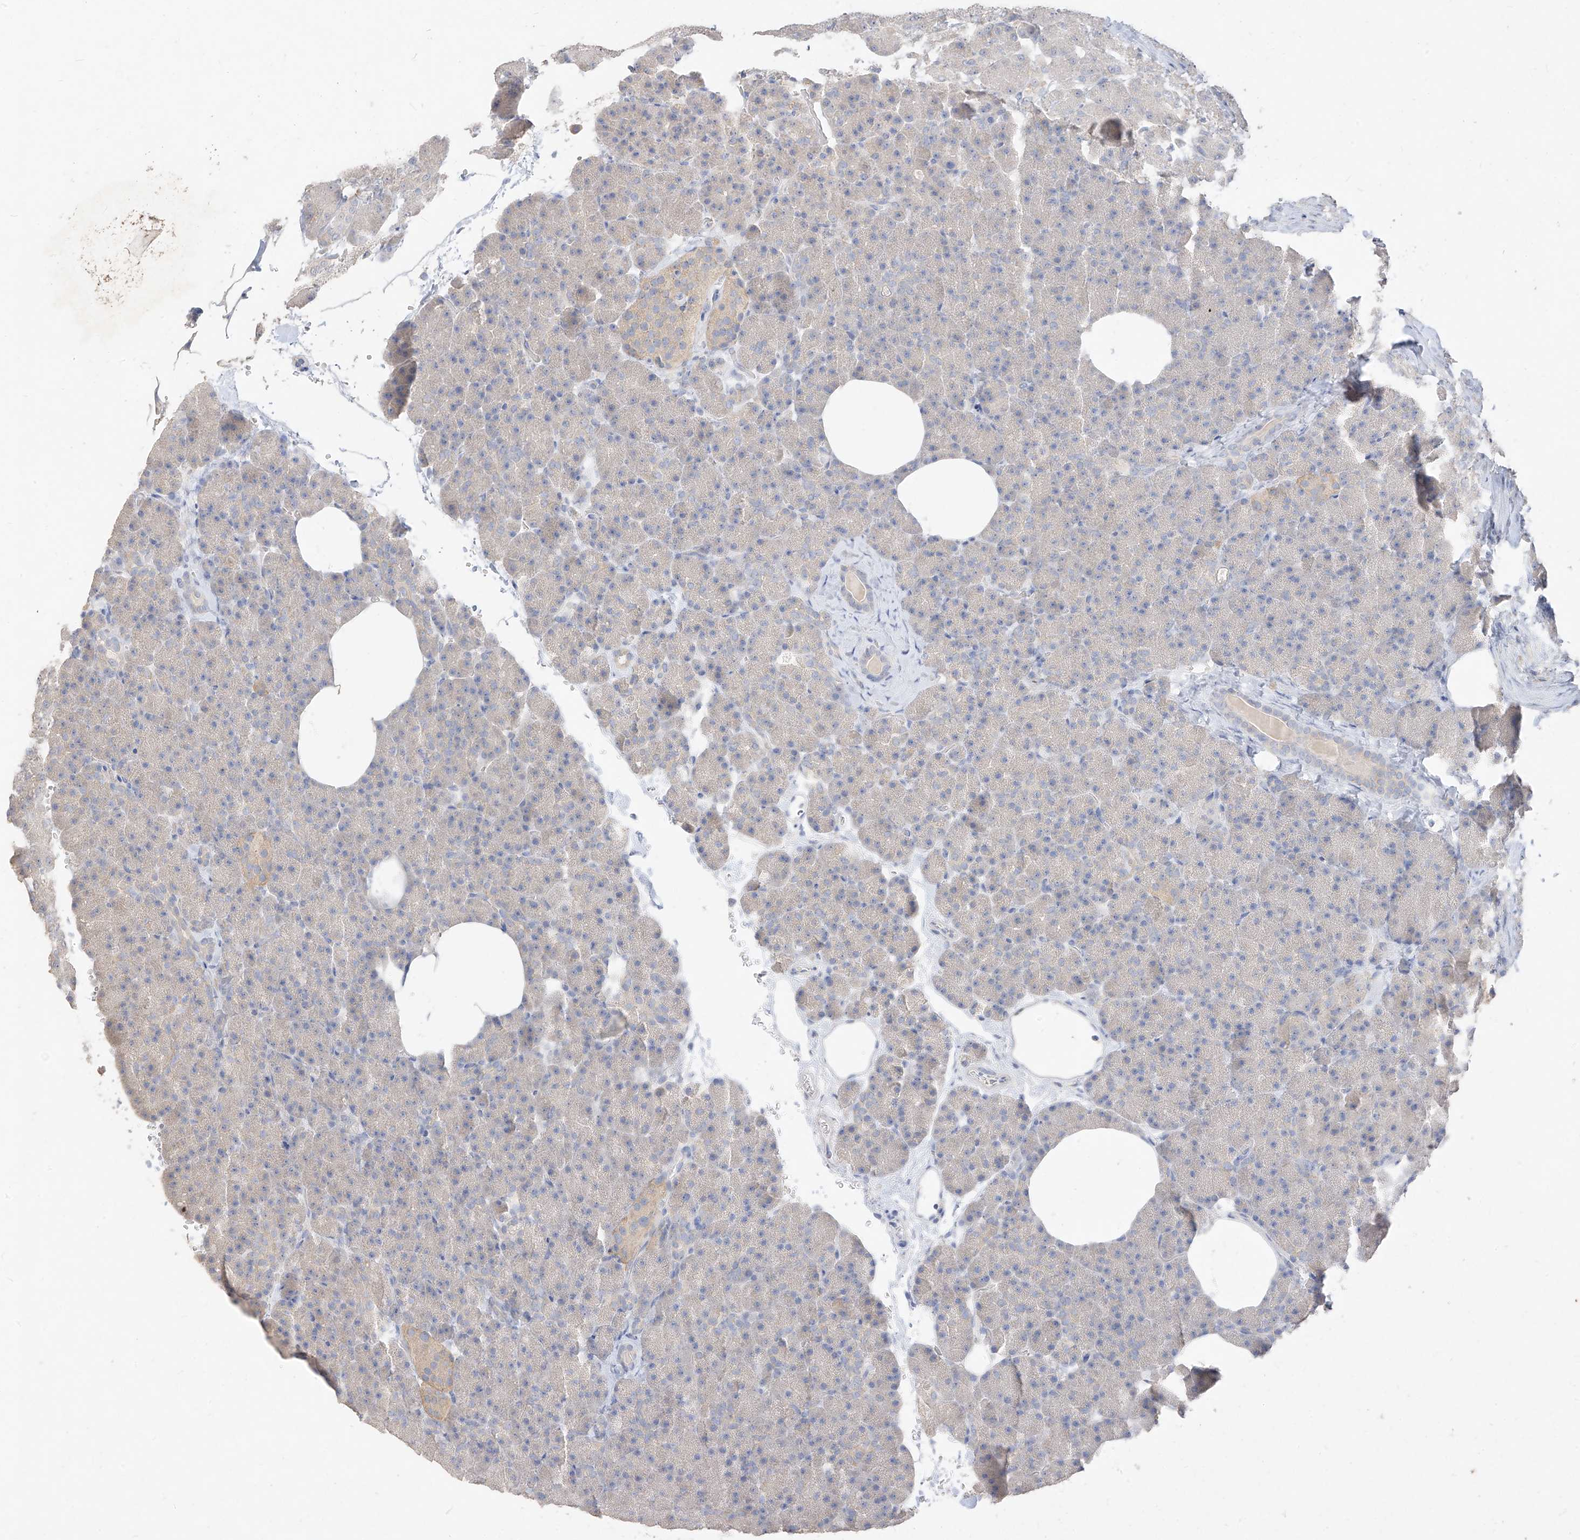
{"staining": {"intensity": "negative", "quantity": "none", "location": "none"}, "tissue": "pancreas", "cell_type": "Exocrine glandular cells", "image_type": "normal", "snomed": [{"axis": "morphology", "description": "Normal tissue, NOS"}, {"axis": "morphology", "description": "Carcinoid, malignant, NOS"}, {"axis": "topography", "description": "Pancreas"}], "caption": "The image exhibits no significant staining in exocrine glandular cells of pancreas.", "gene": "ZZEF1", "patient": {"sex": "female", "age": 35}}